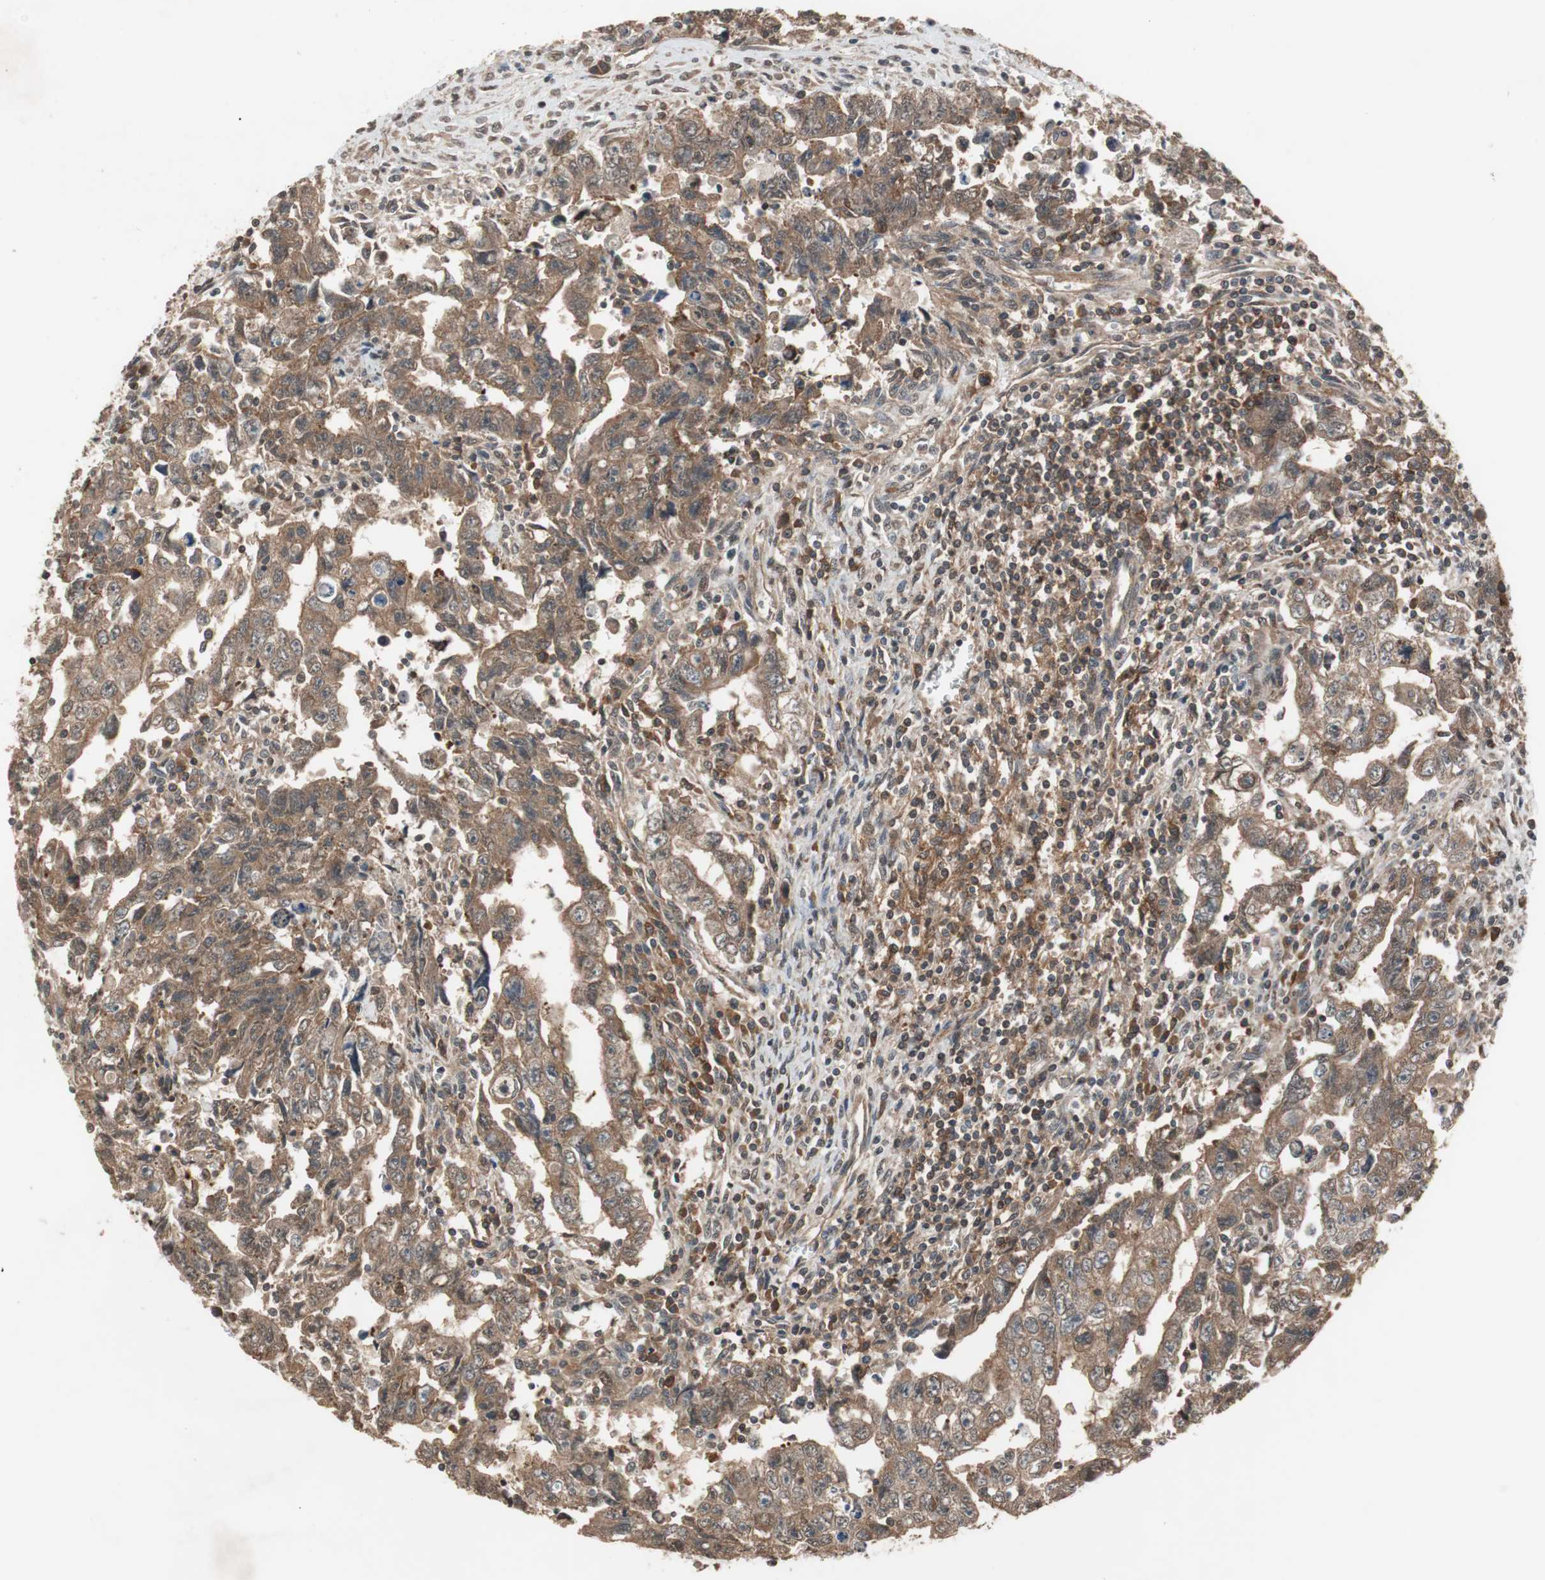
{"staining": {"intensity": "moderate", "quantity": ">75%", "location": "cytoplasmic/membranous"}, "tissue": "testis cancer", "cell_type": "Tumor cells", "image_type": "cancer", "snomed": [{"axis": "morphology", "description": "Carcinoma, Embryonal, NOS"}, {"axis": "topography", "description": "Testis"}], "caption": "IHC (DAB) staining of testis cancer (embryonal carcinoma) shows moderate cytoplasmic/membranous protein staining in approximately >75% of tumor cells.", "gene": "TMEM230", "patient": {"sex": "male", "age": 28}}